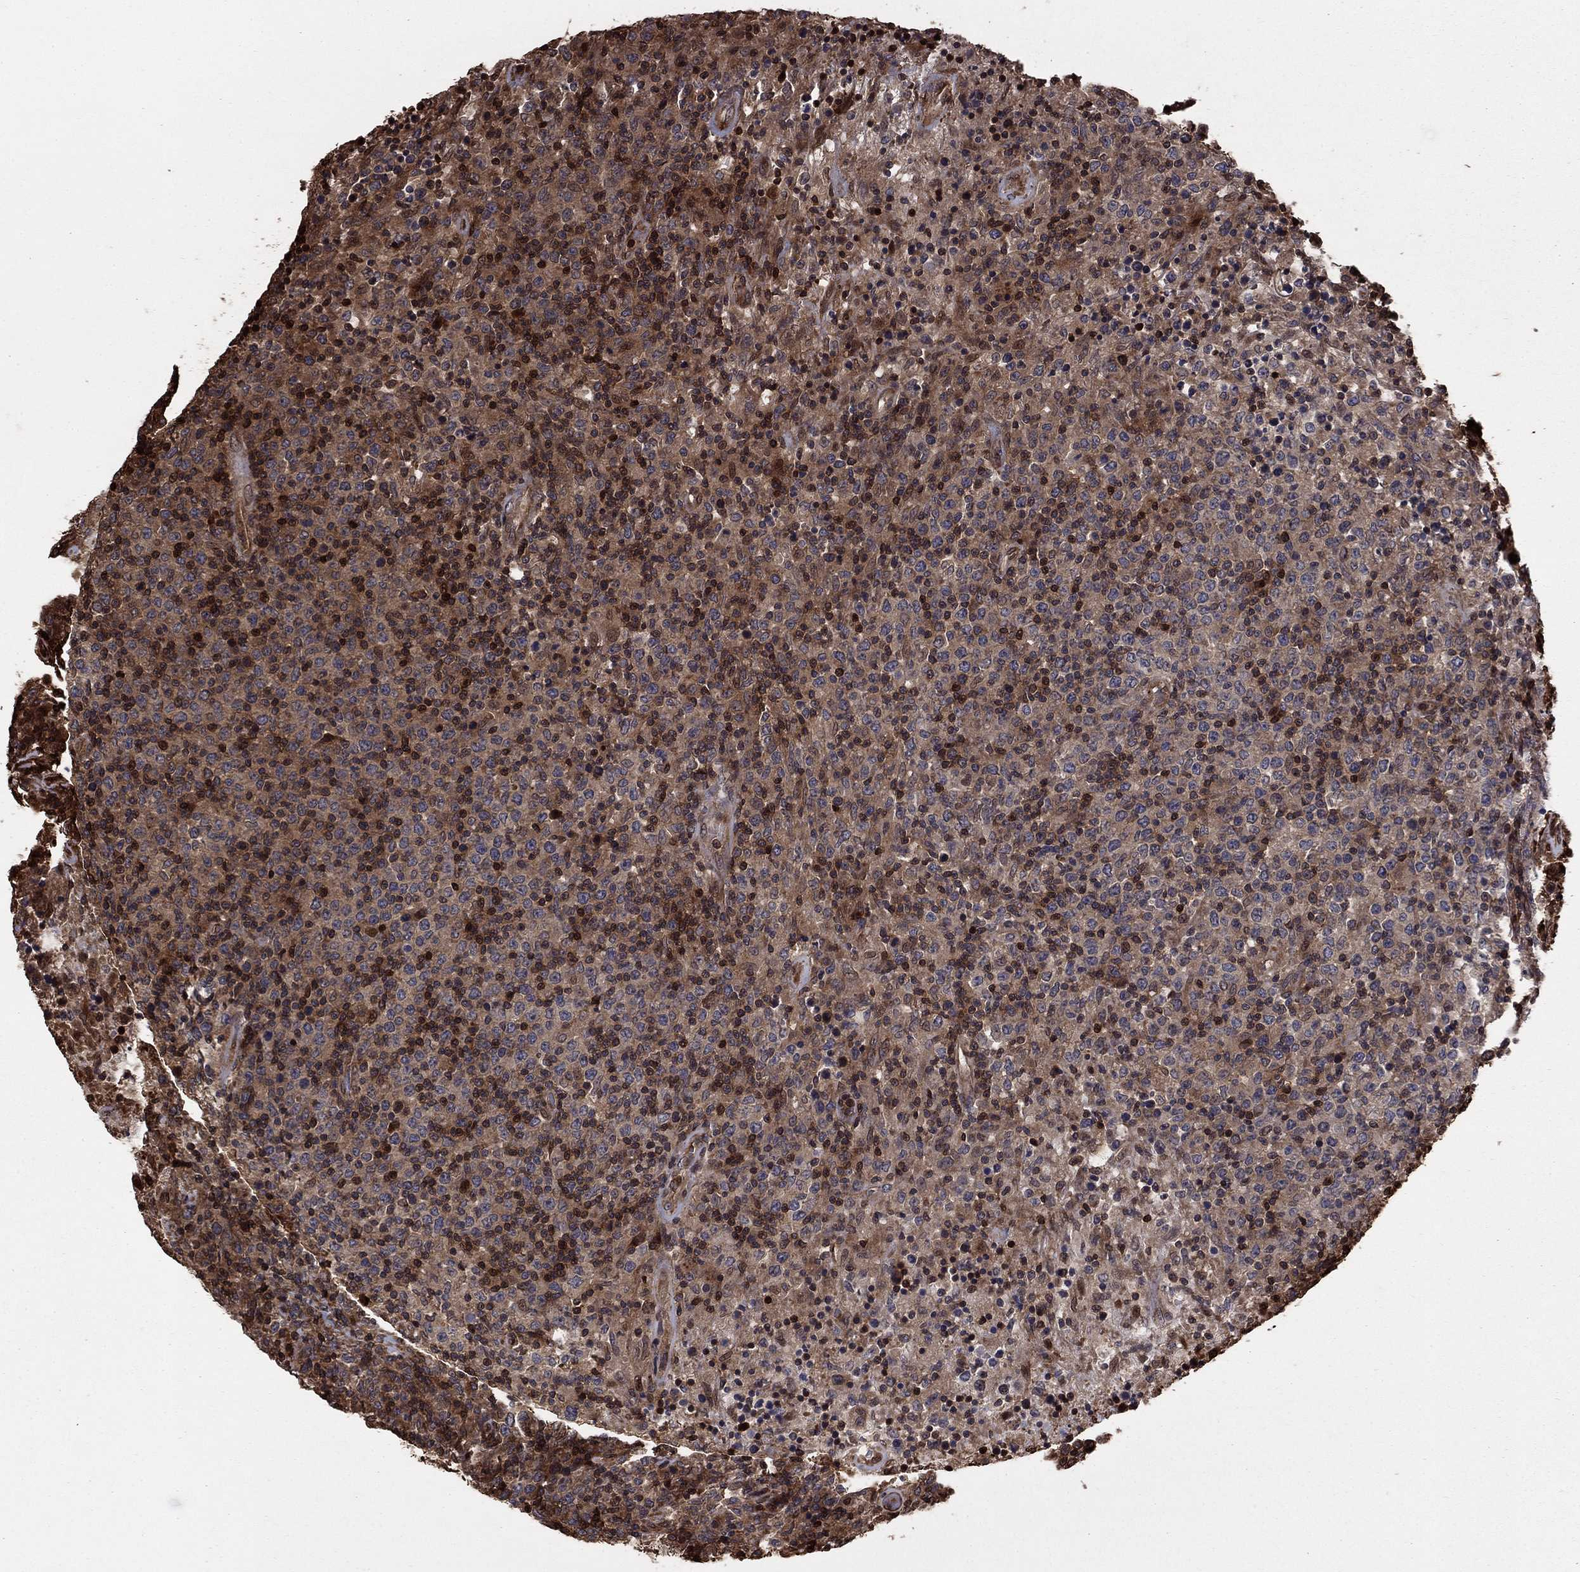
{"staining": {"intensity": "moderate", "quantity": ">75%", "location": "cytoplasmic/membranous,nuclear"}, "tissue": "lymphoma", "cell_type": "Tumor cells", "image_type": "cancer", "snomed": [{"axis": "morphology", "description": "Malignant lymphoma, non-Hodgkin's type, High grade"}, {"axis": "topography", "description": "Lung"}], "caption": "Tumor cells show moderate cytoplasmic/membranous and nuclear staining in approximately >75% of cells in malignant lymphoma, non-Hodgkin's type (high-grade).", "gene": "GYG1", "patient": {"sex": "male", "age": 79}}